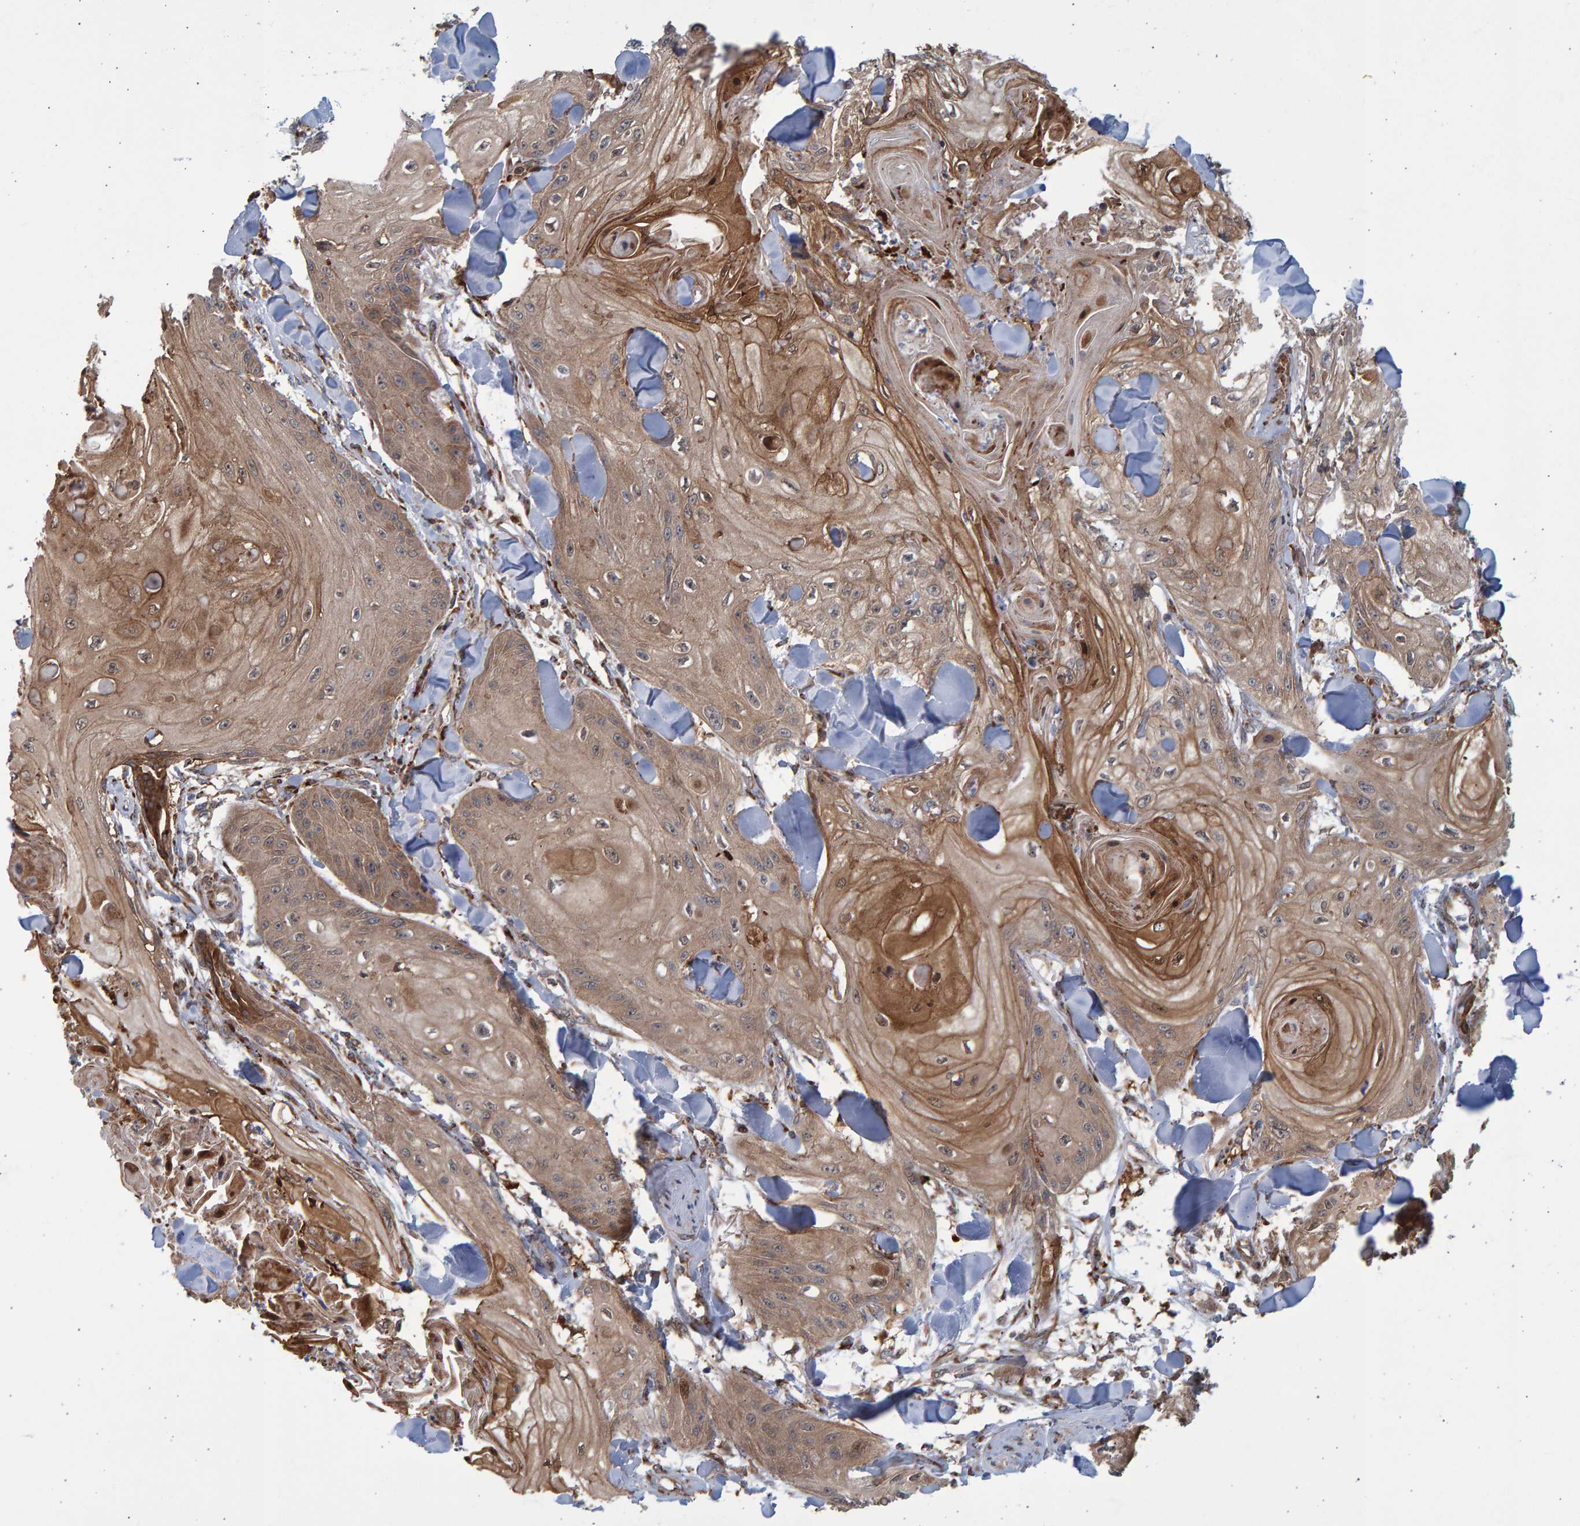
{"staining": {"intensity": "moderate", "quantity": ">75%", "location": "cytoplasmic/membranous"}, "tissue": "skin cancer", "cell_type": "Tumor cells", "image_type": "cancer", "snomed": [{"axis": "morphology", "description": "Squamous cell carcinoma, NOS"}, {"axis": "topography", "description": "Skin"}], "caption": "Immunohistochemistry micrograph of neoplastic tissue: squamous cell carcinoma (skin) stained using immunohistochemistry (IHC) displays medium levels of moderate protein expression localized specifically in the cytoplasmic/membranous of tumor cells, appearing as a cytoplasmic/membranous brown color.", "gene": "LRBA", "patient": {"sex": "male", "age": 74}}